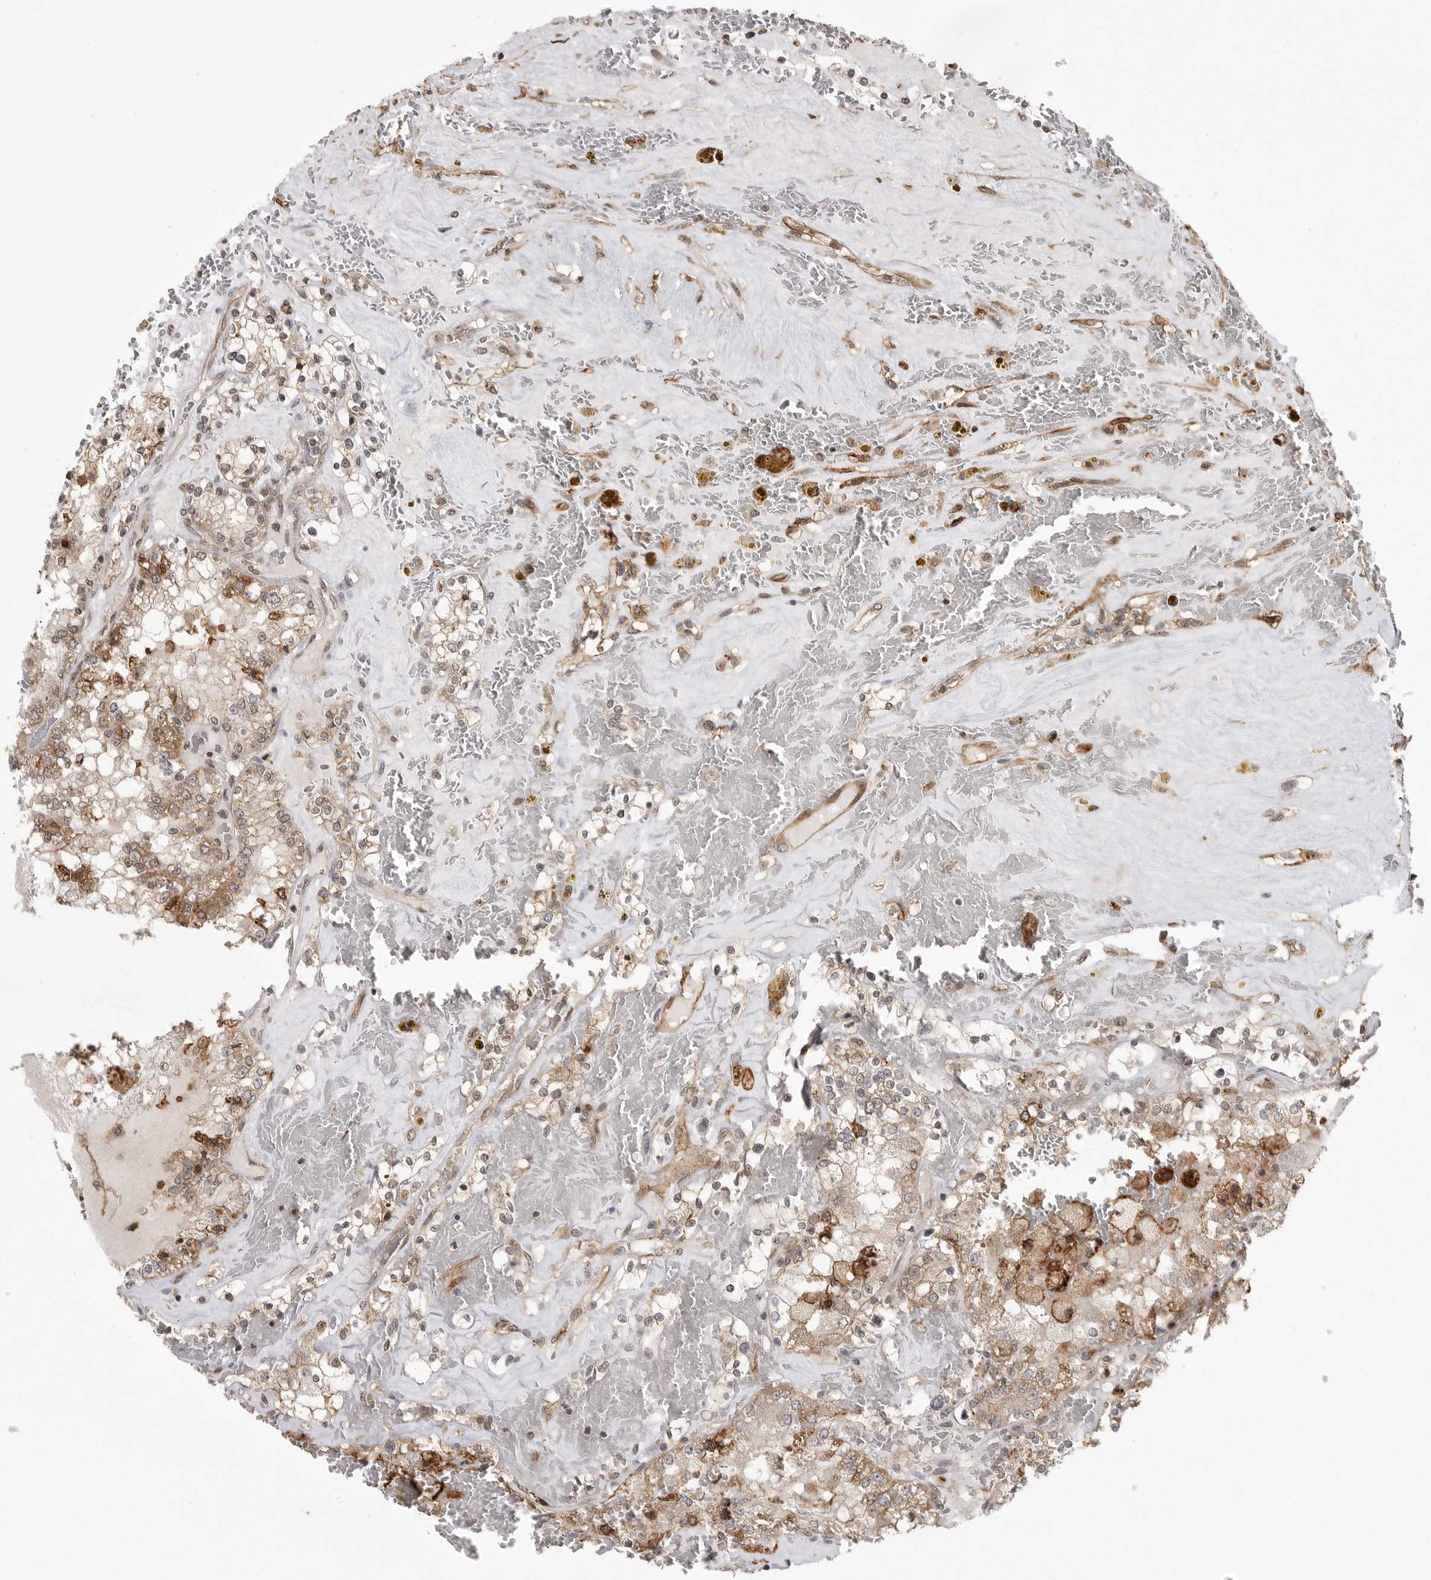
{"staining": {"intensity": "moderate", "quantity": ">75%", "location": "cytoplasmic/membranous"}, "tissue": "renal cancer", "cell_type": "Tumor cells", "image_type": "cancer", "snomed": [{"axis": "morphology", "description": "Adenocarcinoma, NOS"}, {"axis": "topography", "description": "Kidney"}], "caption": "Human renal cancer (adenocarcinoma) stained for a protein (brown) shows moderate cytoplasmic/membranous positive positivity in about >75% of tumor cells.", "gene": "NECTIN1", "patient": {"sex": "female", "age": 56}}